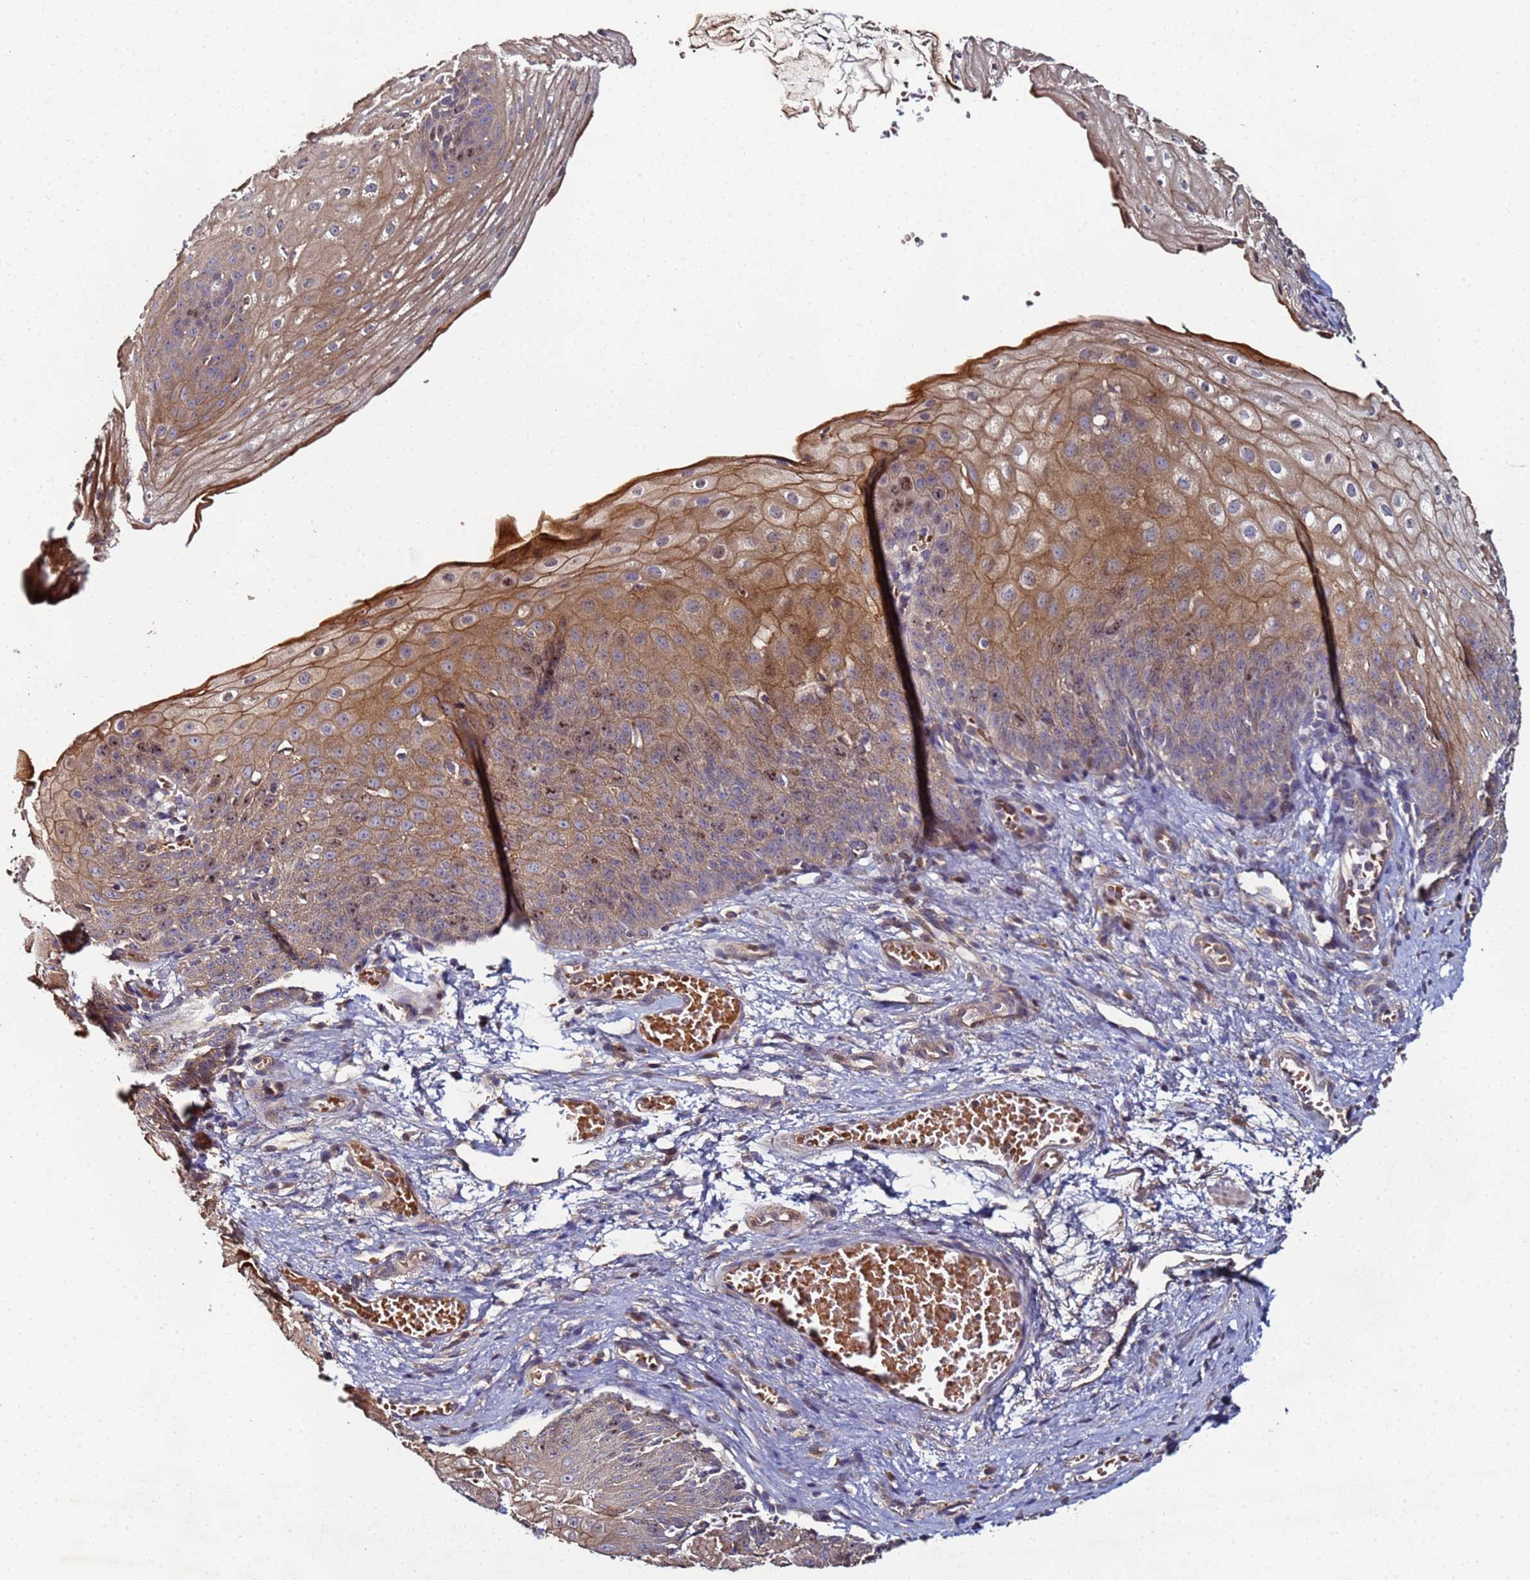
{"staining": {"intensity": "strong", "quantity": "25%-75%", "location": "cytoplasmic/membranous,nuclear"}, "tissue": "esophagus", "cell_type": "Squamous epithelial cells", "image_type": "normal", "snomed": [{"axis": "morphology", "description": "Normal tissue, NOS"}, {"axis": "topography", "description": "Esophagus"}], "caption": "This photomicrograph reveals IHC staining of unremarkable esophagus, with high strong cytoplasmic/membranous,nuclear expression in approximately 25%-75% of squamous epithelial cells.", "gene": "OSER1", "patient": {"sex": "male", "age": 71}}